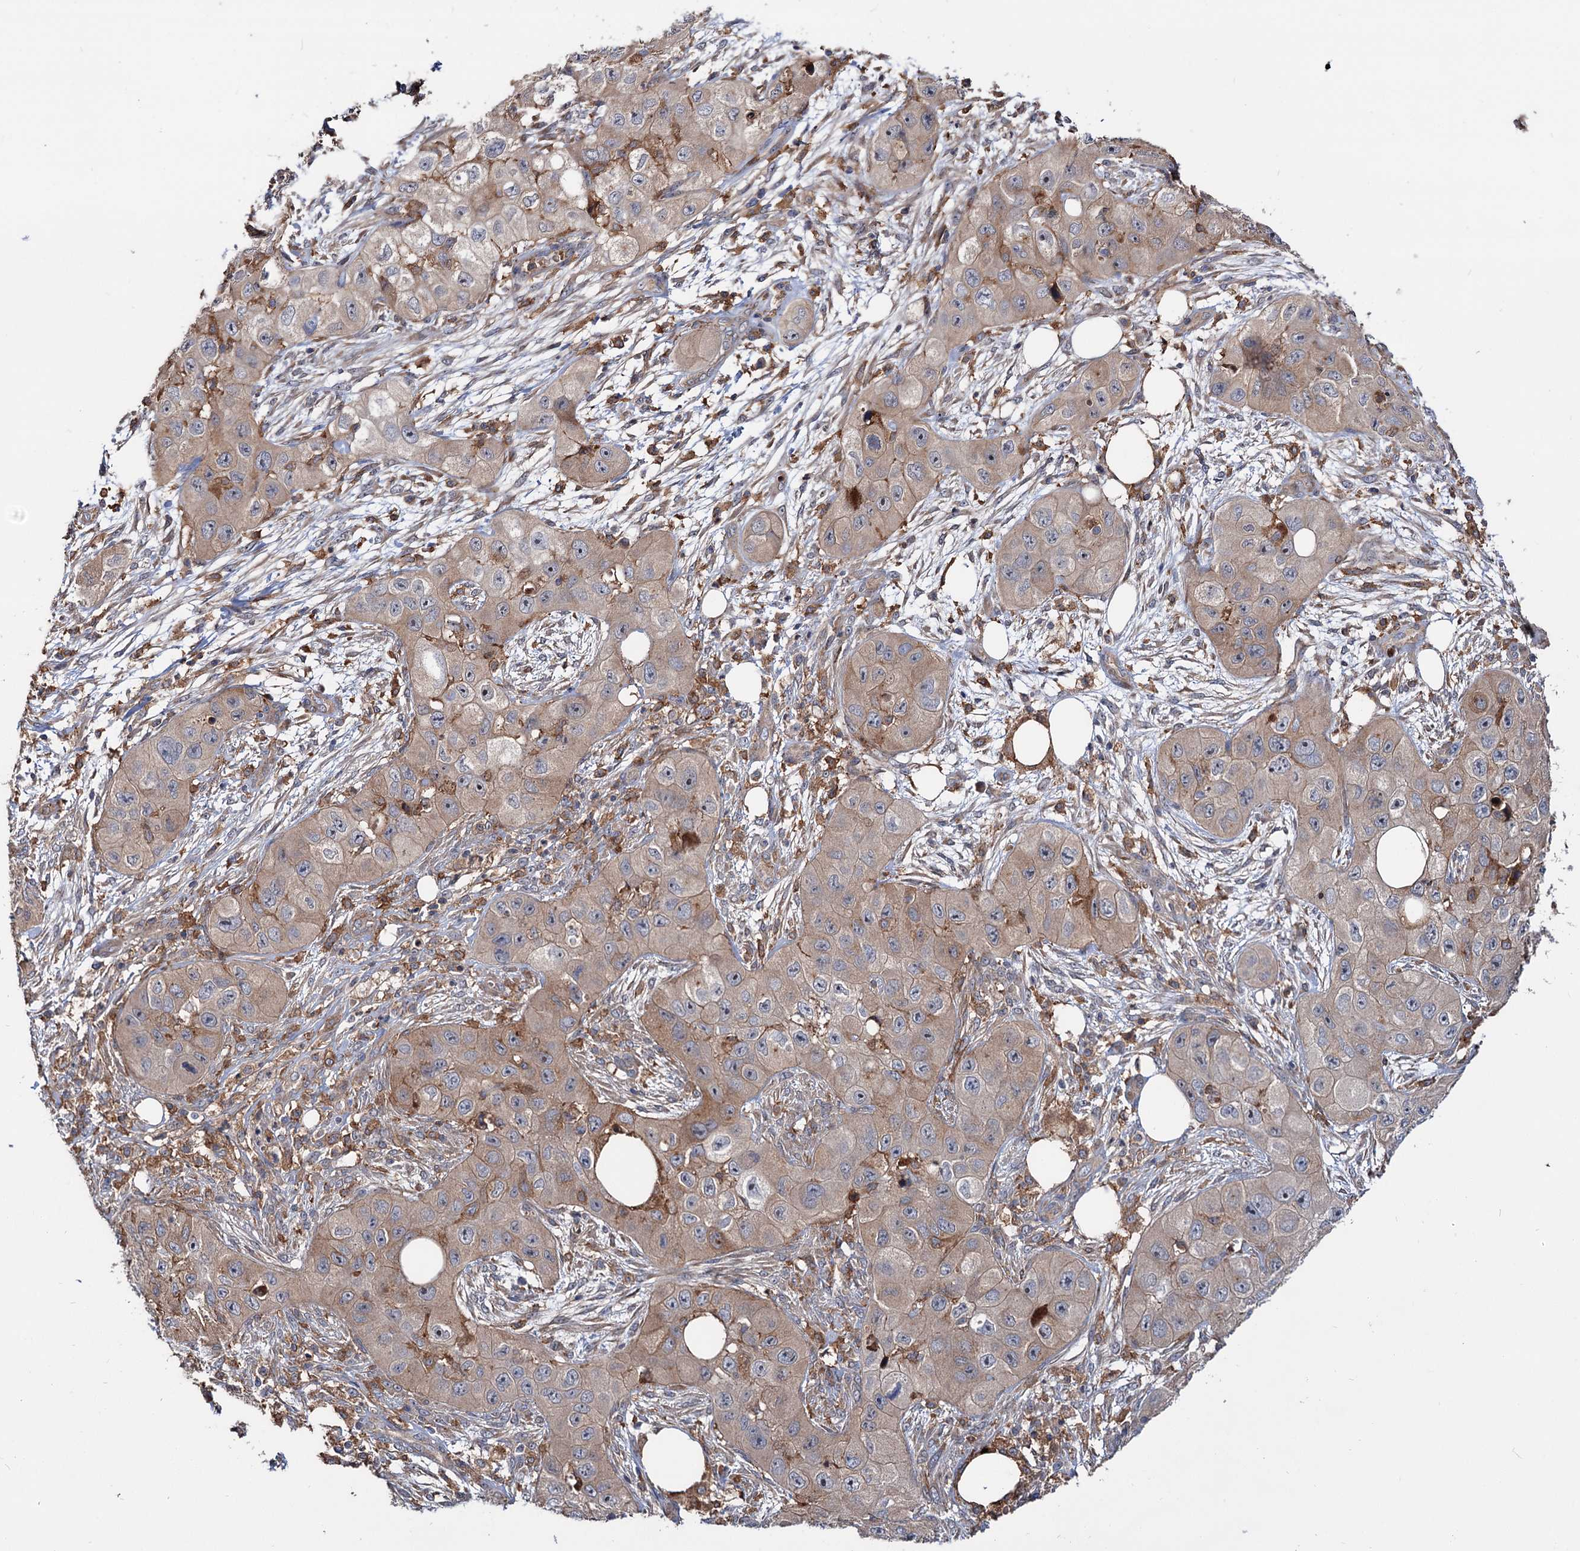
{"staining": {"intensity": "weak", "quantity": "25%-75%", "location": "cytoplasmic/membranous"}, "tissue": "skin cancer", "cell_type": "Tumor cells", "image_type": "cancer", "snomed": [{"axis": "morphology", "description": "Squamous cell carcinoma, NOS"}, {"axis": "topography", "description": "Skin"}, {"axis": "topography", "description": "Subcutis"}], "caption": "Brown immunohistochemical staining in human skin squamous cell carcinoma demonstrates weak cytoplasmic/membranous staining in approximately 25%-75% of tumor cells. (brown staining indicates protein expression, while blue staining denotes nuclei).", "gene": "RNF111", "patient": {"sex": "male", "age": 73}}